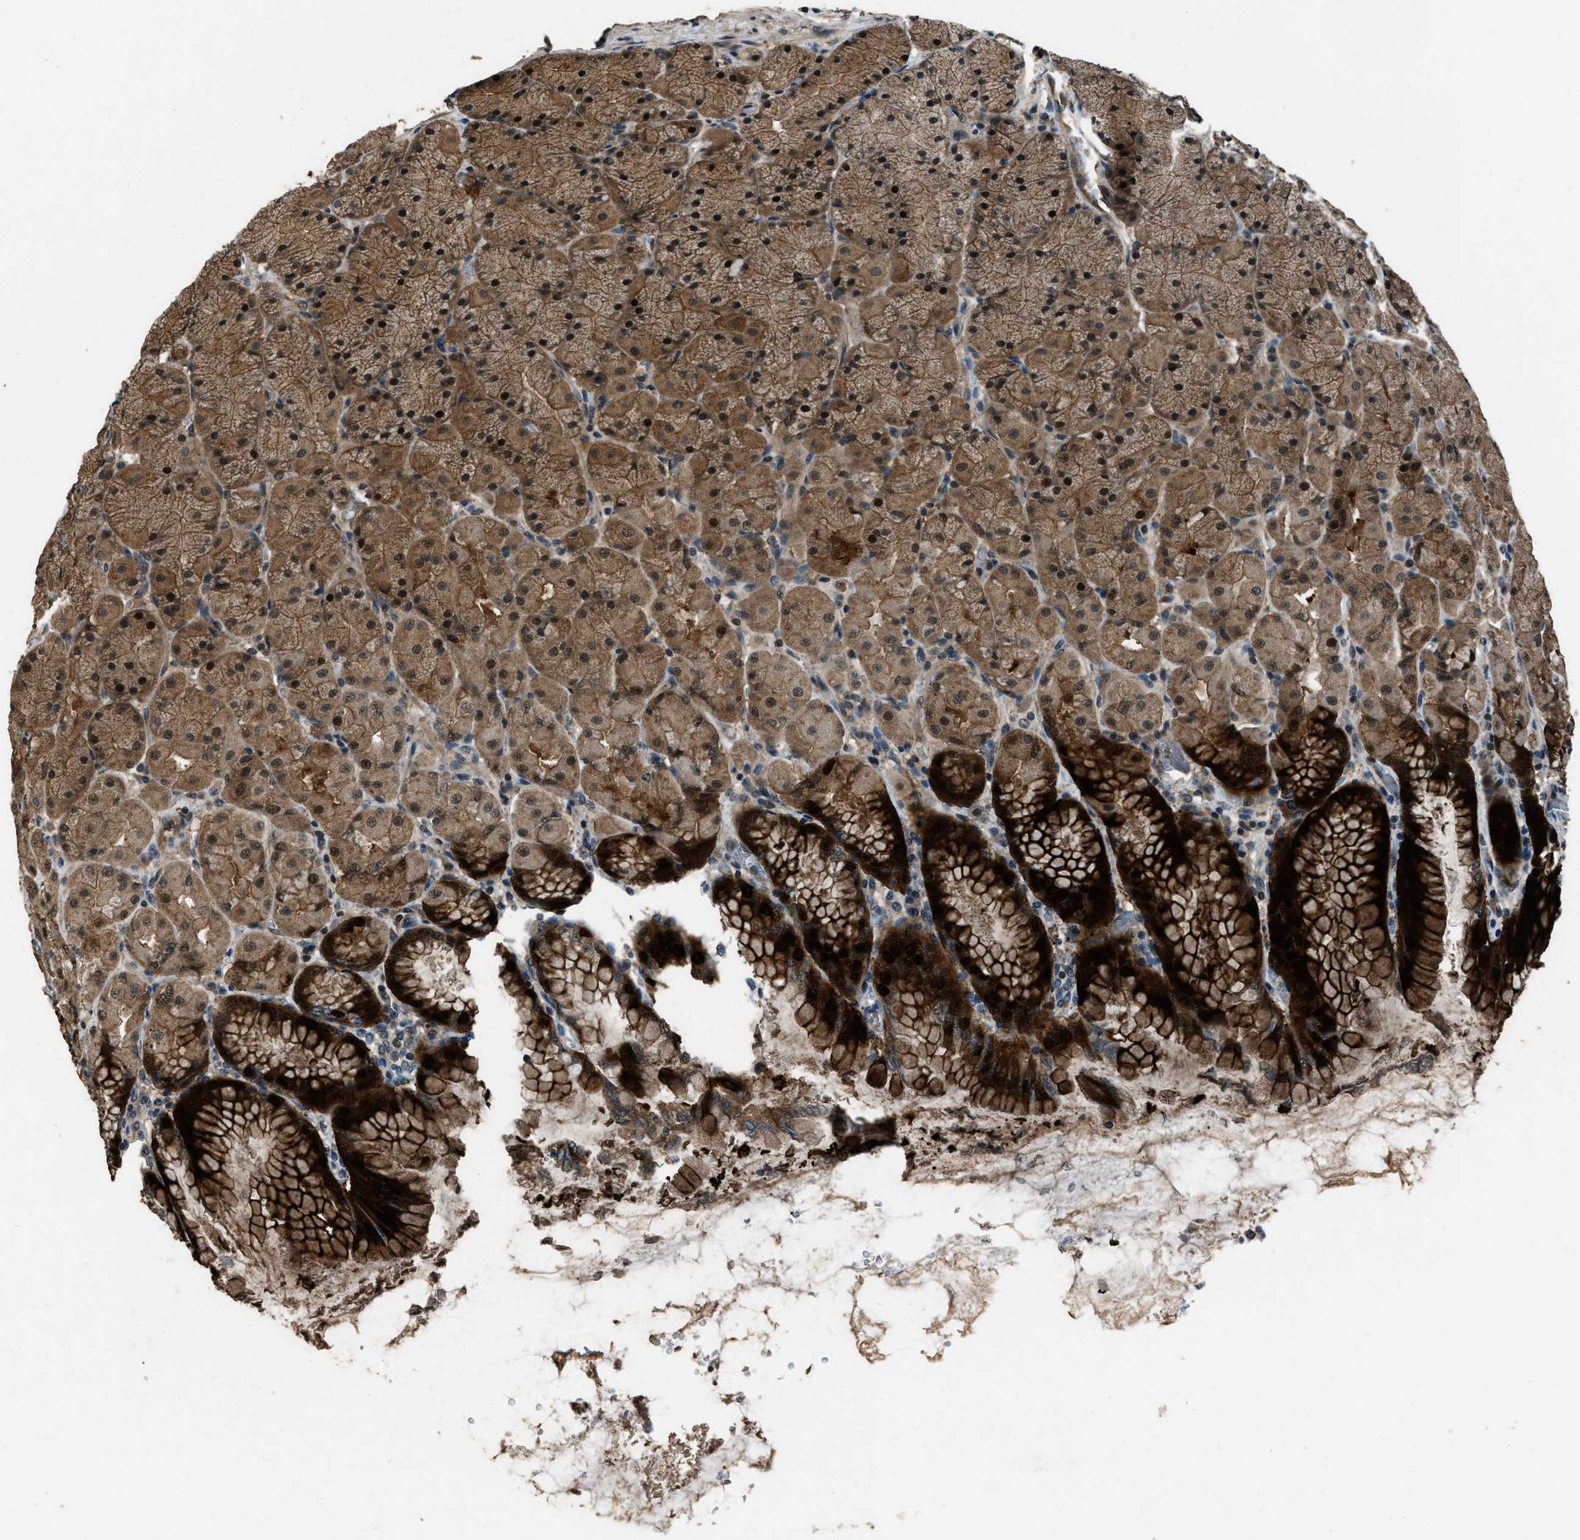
{"staining": {"intensity": "strong", "quantity": ">75%", "location": "cytoplasmic/membranous,nuclear"}, "tissue": "stomach", "cell_type": "Glandular cells", "image_type": "normal", "snomed": [{"axis": "morphology", "description": "Normal tissue, NOS"}, {"axis": "topography", "description": "Stomach, upper"}], "caption": "This is an image of immunohistochemistry (IHC) staining of unremarkable stomach, which shows strong positivity in the cytoplasmic/membranous,nuclear of glandular cells.", "gene": "NUDCD3", "patient": {"sex": "female", "age": 56}}